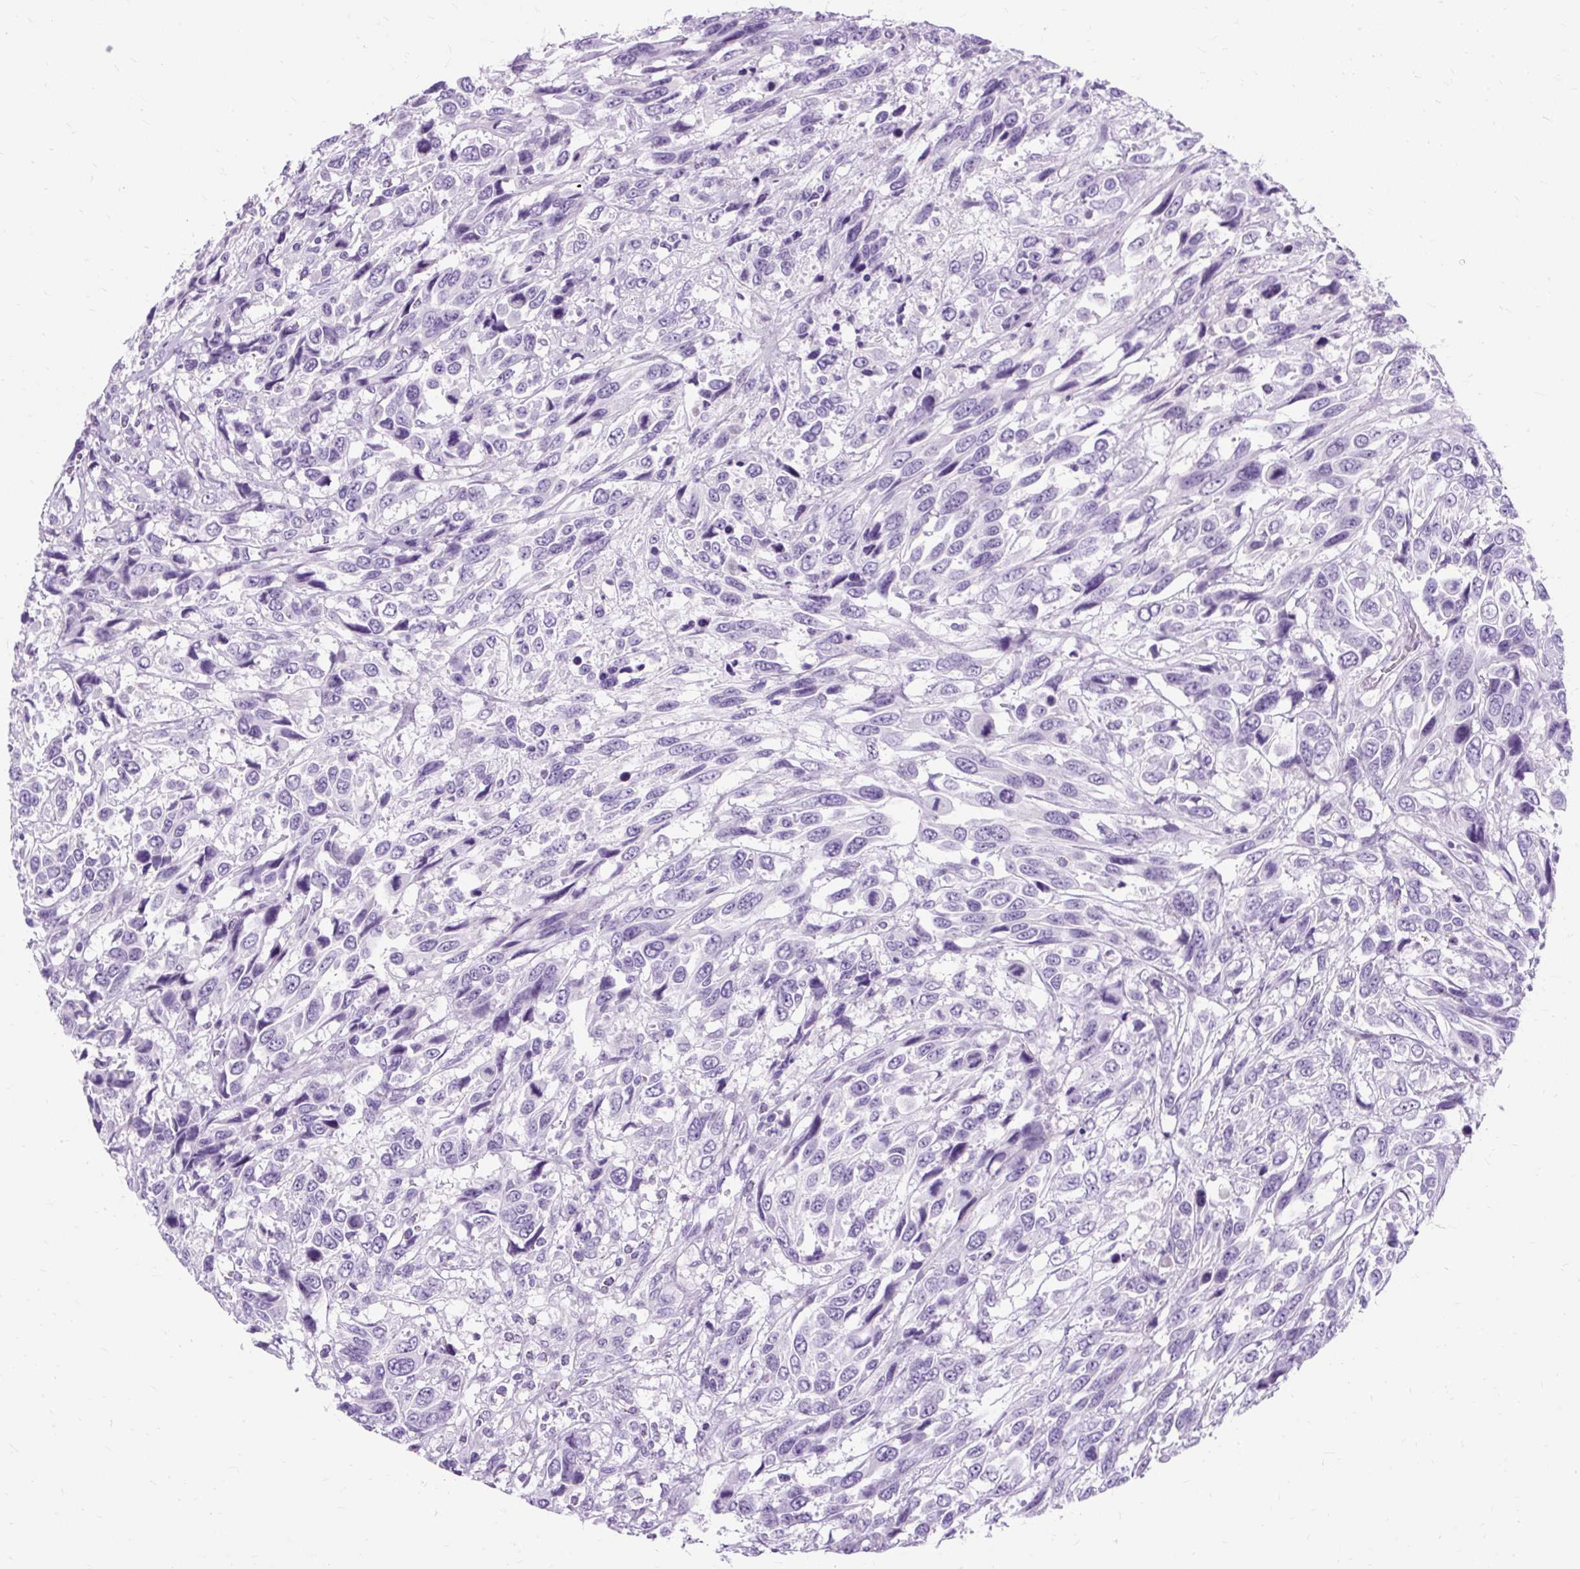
{"staining": {"intensity": "negative", "quantity": "none", "location": "none"}, "tissue": "urothelial cancer", "cell_type": "Tumor cells", "image_type": "cancer", "snomed": [{"axis": "morphology", "description": "Urothelial carcinoma, High grade"}, {"axis": "topography", "description": "Urinary bladder"}], "caption": "A high-resolution histopathology image shows immunohistochemistry staining of urothelial carcinoma (high-grade), which reveals no significant positivity in tumor cells.", "gene": "TMEM89", "patient": {"sex": "female", "age": 70}}